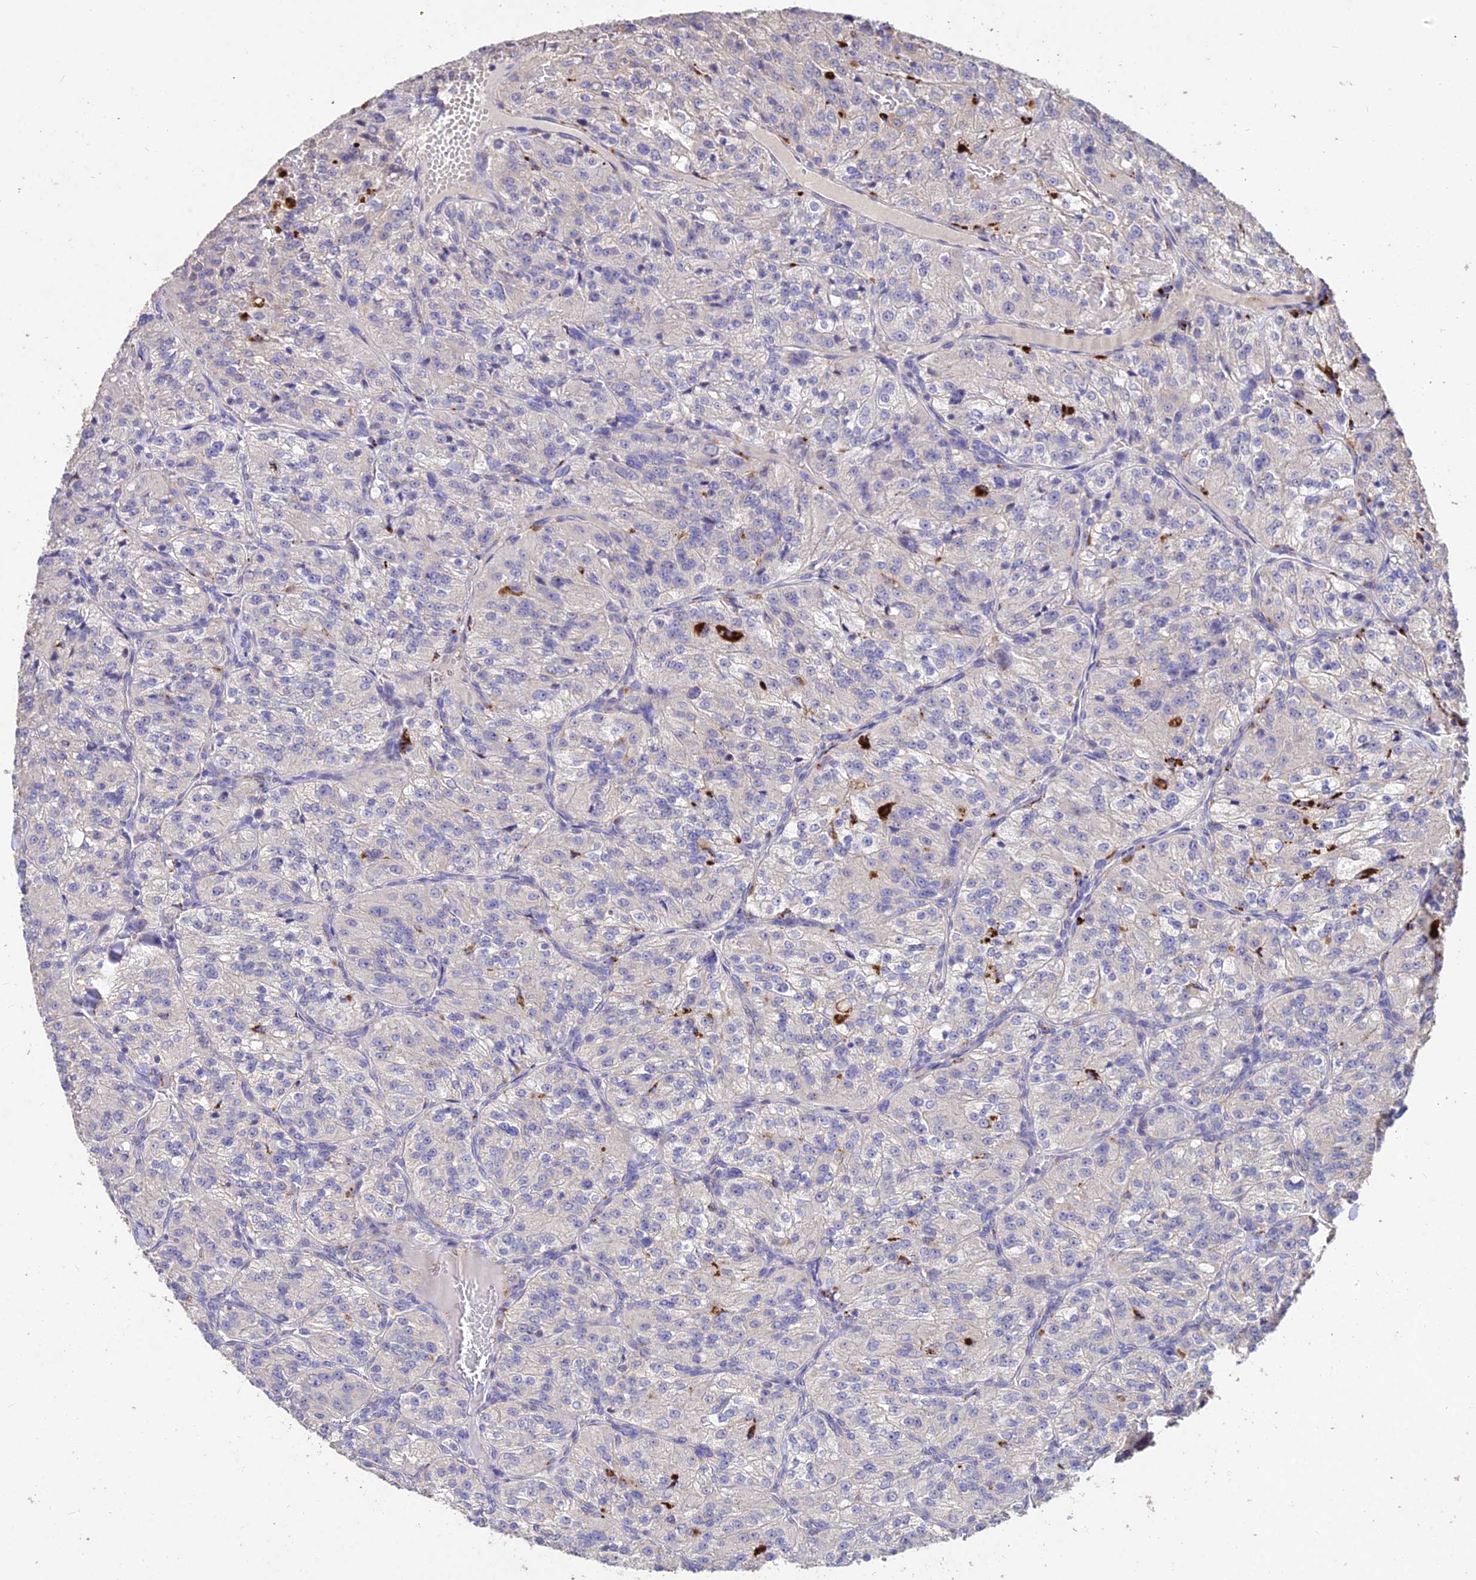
{"staining": {"intensity": "negative", "quantity": "none", "location": "none"}, "tissue": "renal cancer", "cell_type": "Tumor cells", "image_type": "cancer", "snomed": [{"axis": "morphology", "description": "Adenocarcinoma, NOS"}, {"axis": "topography", "description": "Kidney"}], "caption": "A photomicrograph of human renal cancer is negative for staining in tumor cells.", "gene": "SDHD", "patient": {"sex": "female", "age": 63}}